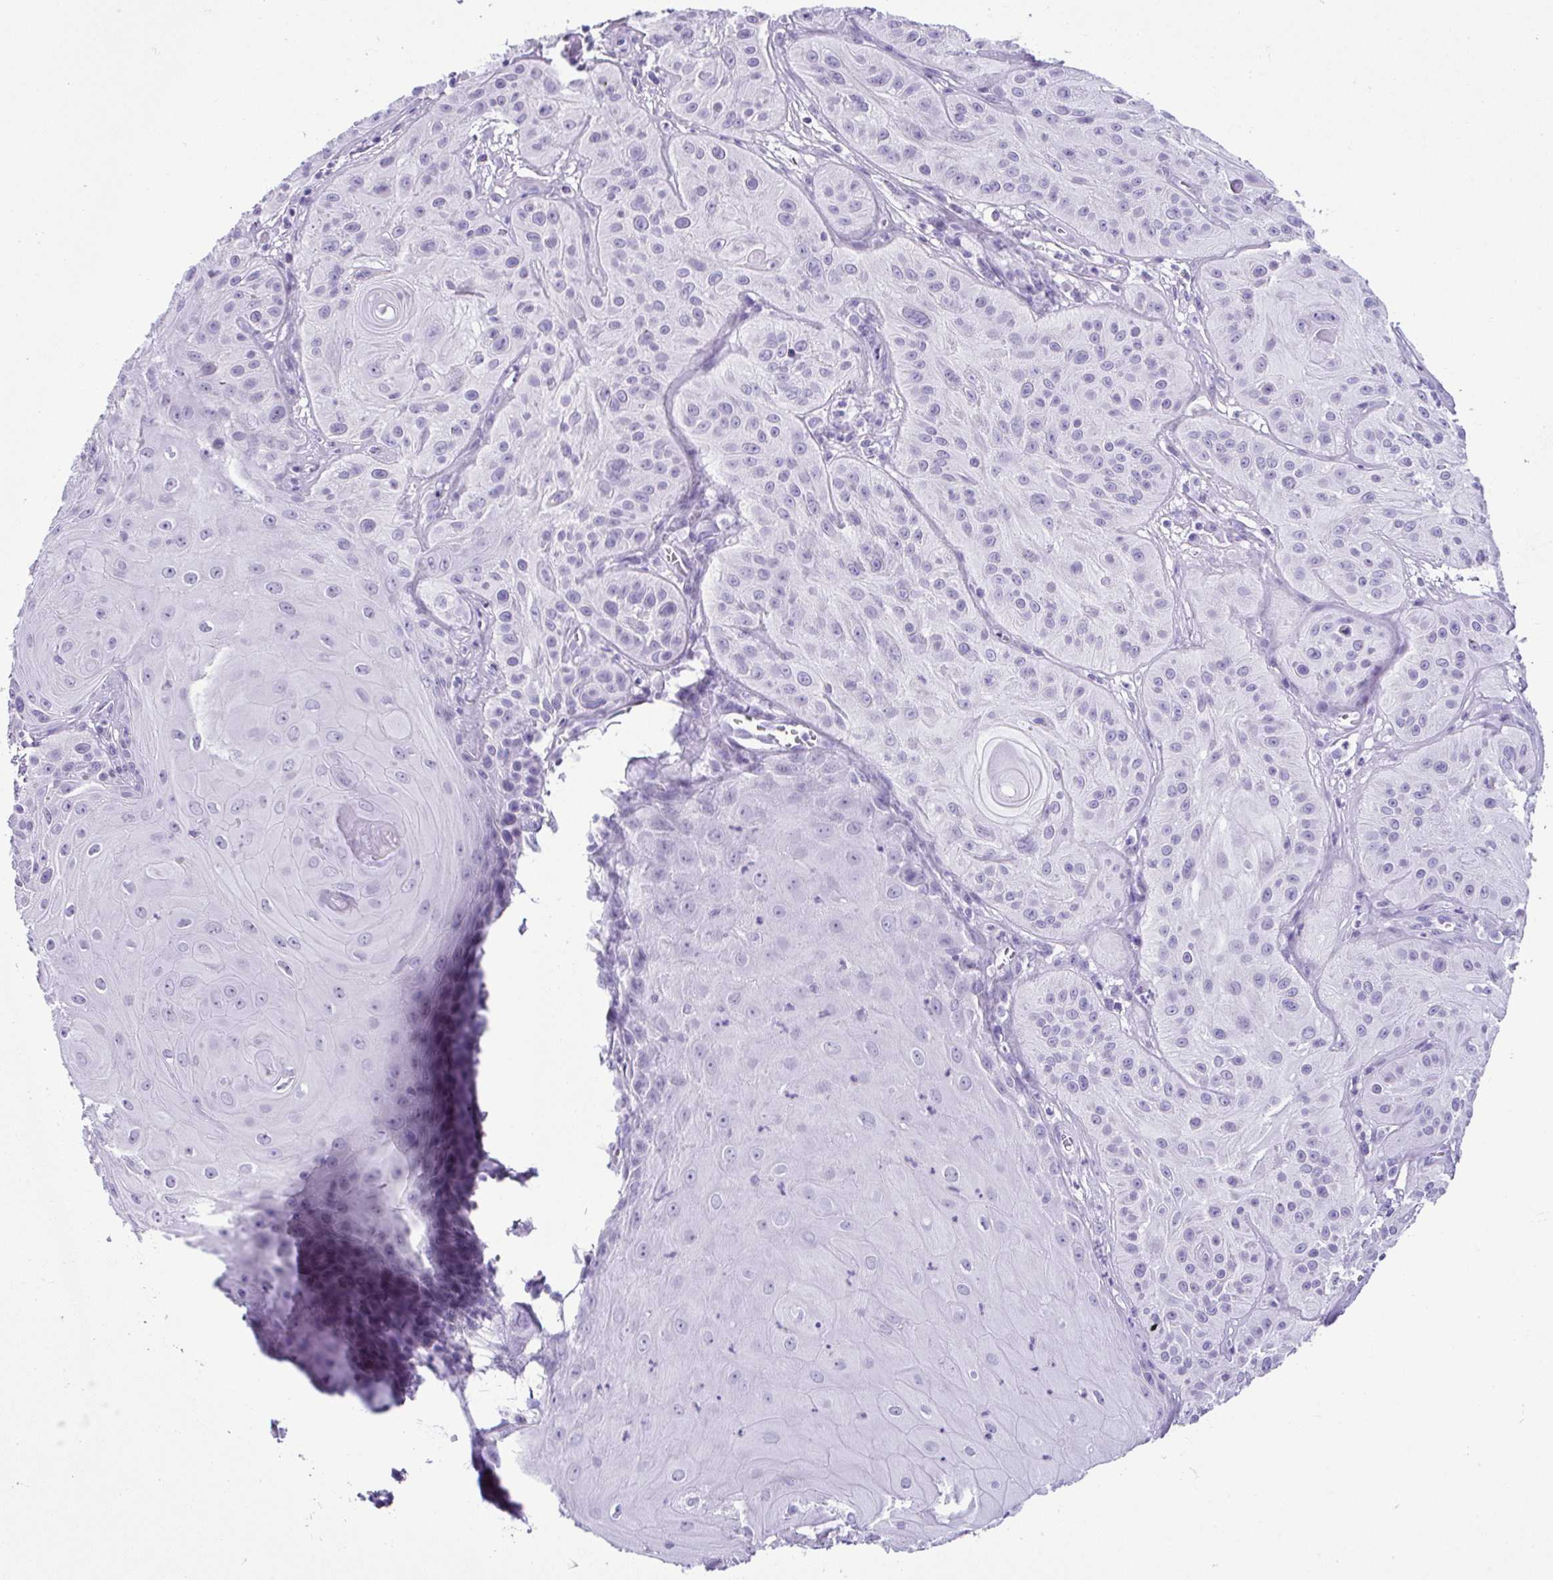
{"staining": {"intensity": "negative", "quantity": "none", "location": "none"}, "tissue": "skin cancer", "cell_type": "Tumor cells", "image_type": "cancer", "snomed": [{"axis": "morphology", "description": "Squamous cell carcinoma, NOS"}, {"axis": "topography", "description": "Skin"}], "caption": "A high-resolution photomicrograph shows immunohistochemistry (IHC) staining of skin cancer, which shows no significant expression in tumor cells.", "gene": "RNF183", "patient": {"sex": "male", "age": 85}}